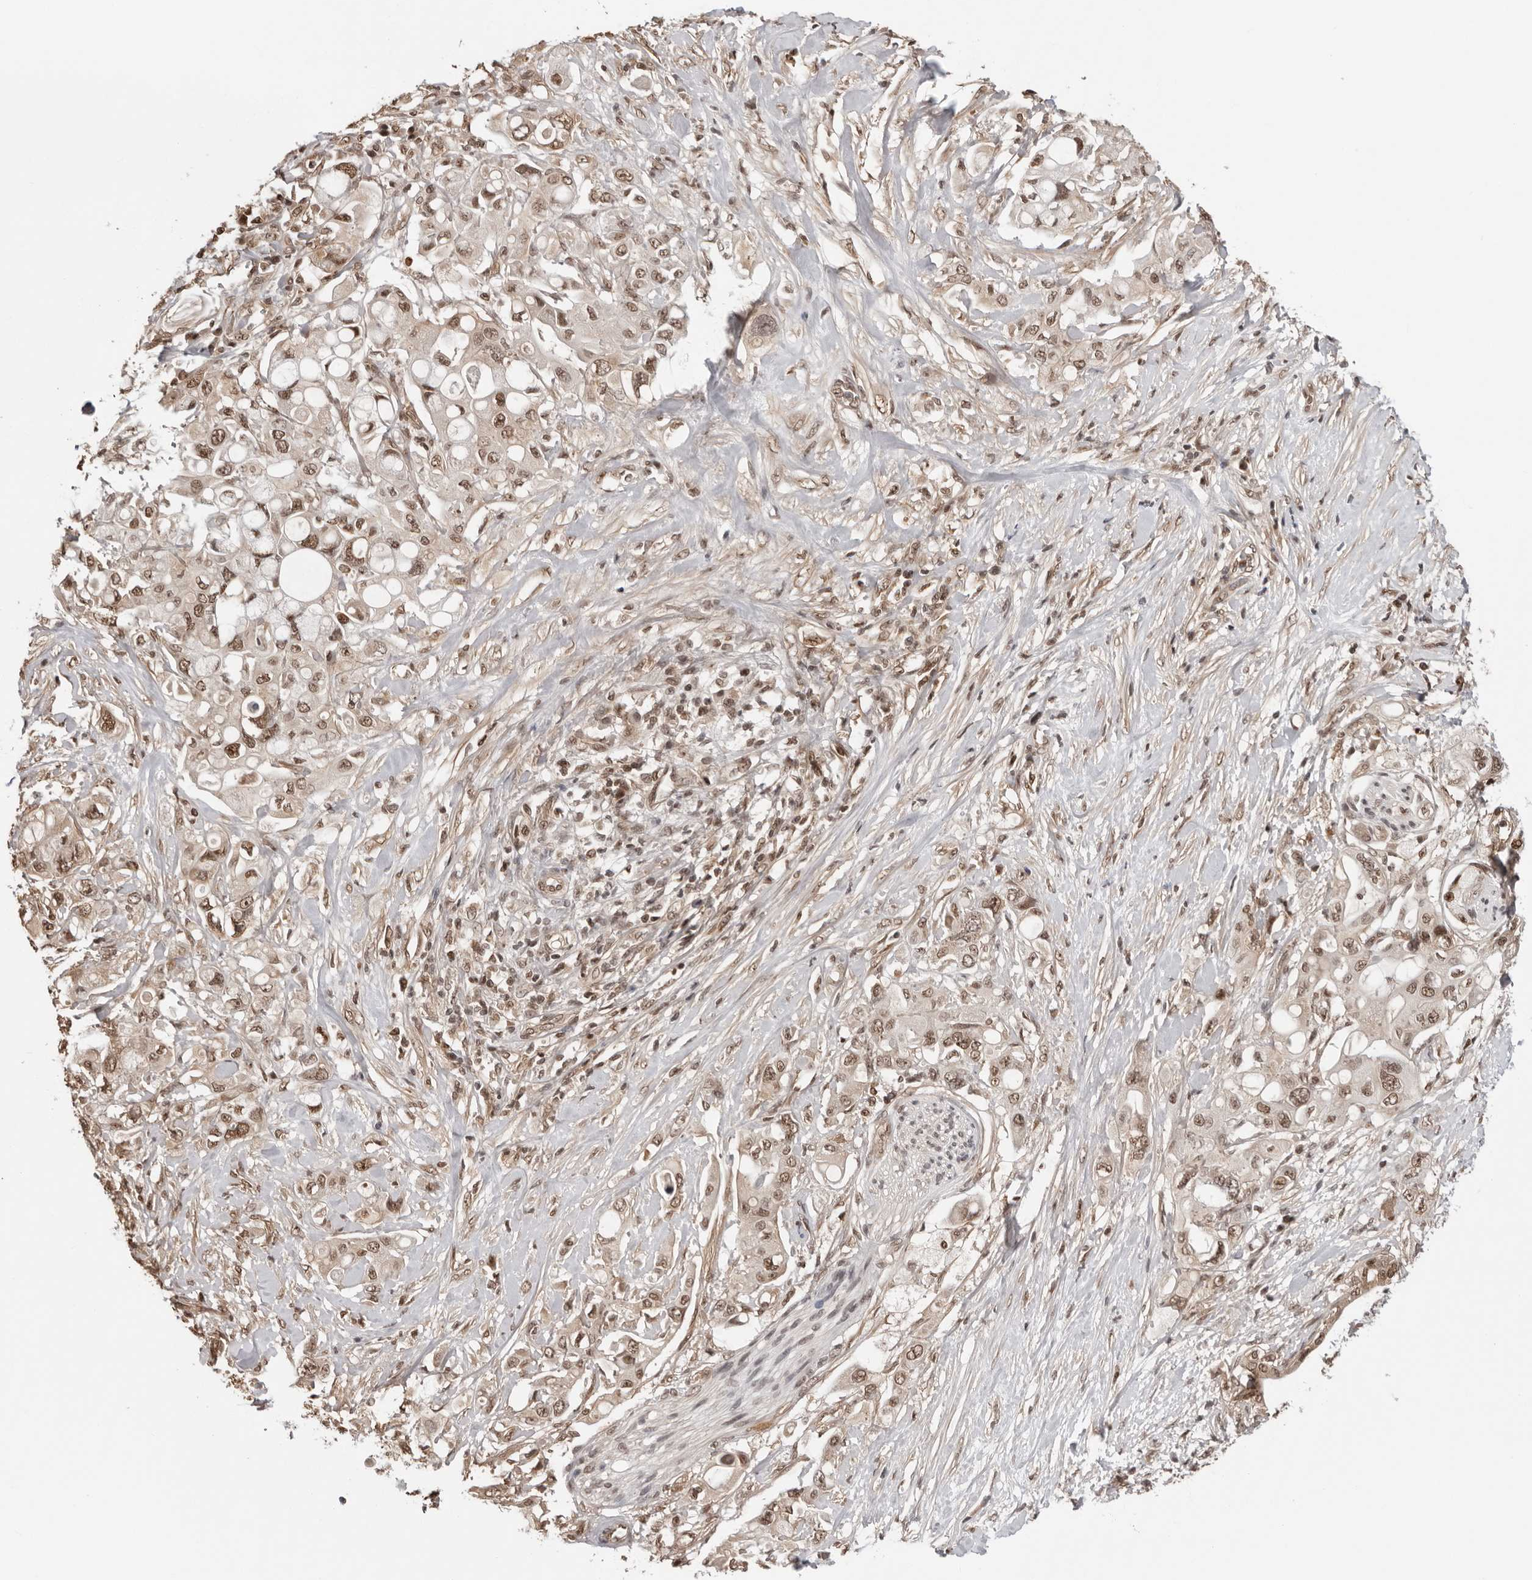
{"staining": {"intensity": "moderate", "quantity": "25%-75%", "location": "nuclear"}, "tissue": "pancreatic cancer", "cell_type": "Tumor cells", "image_type": "cancer", "snomed": [{"axis": "morphology", "description": "Adenocarcinoma, NOS"}, {"axis": "topography", "description": "Pancreas"}], "caption": "Immunohistochemical staining of human adenocarcinoma (pancreatic) displays moderate nuclear protein positivity in approximately 25%-75% of tumor cells. The staining was performed using DAB (3,3'-diaminobenzidine) to visualize the protein expression in brown, while the nuclei were stained in blue with hematoxylin (Magnification: 20x).", "gene": "SDE2", "patient": {"sex": "female", "age": 56}}